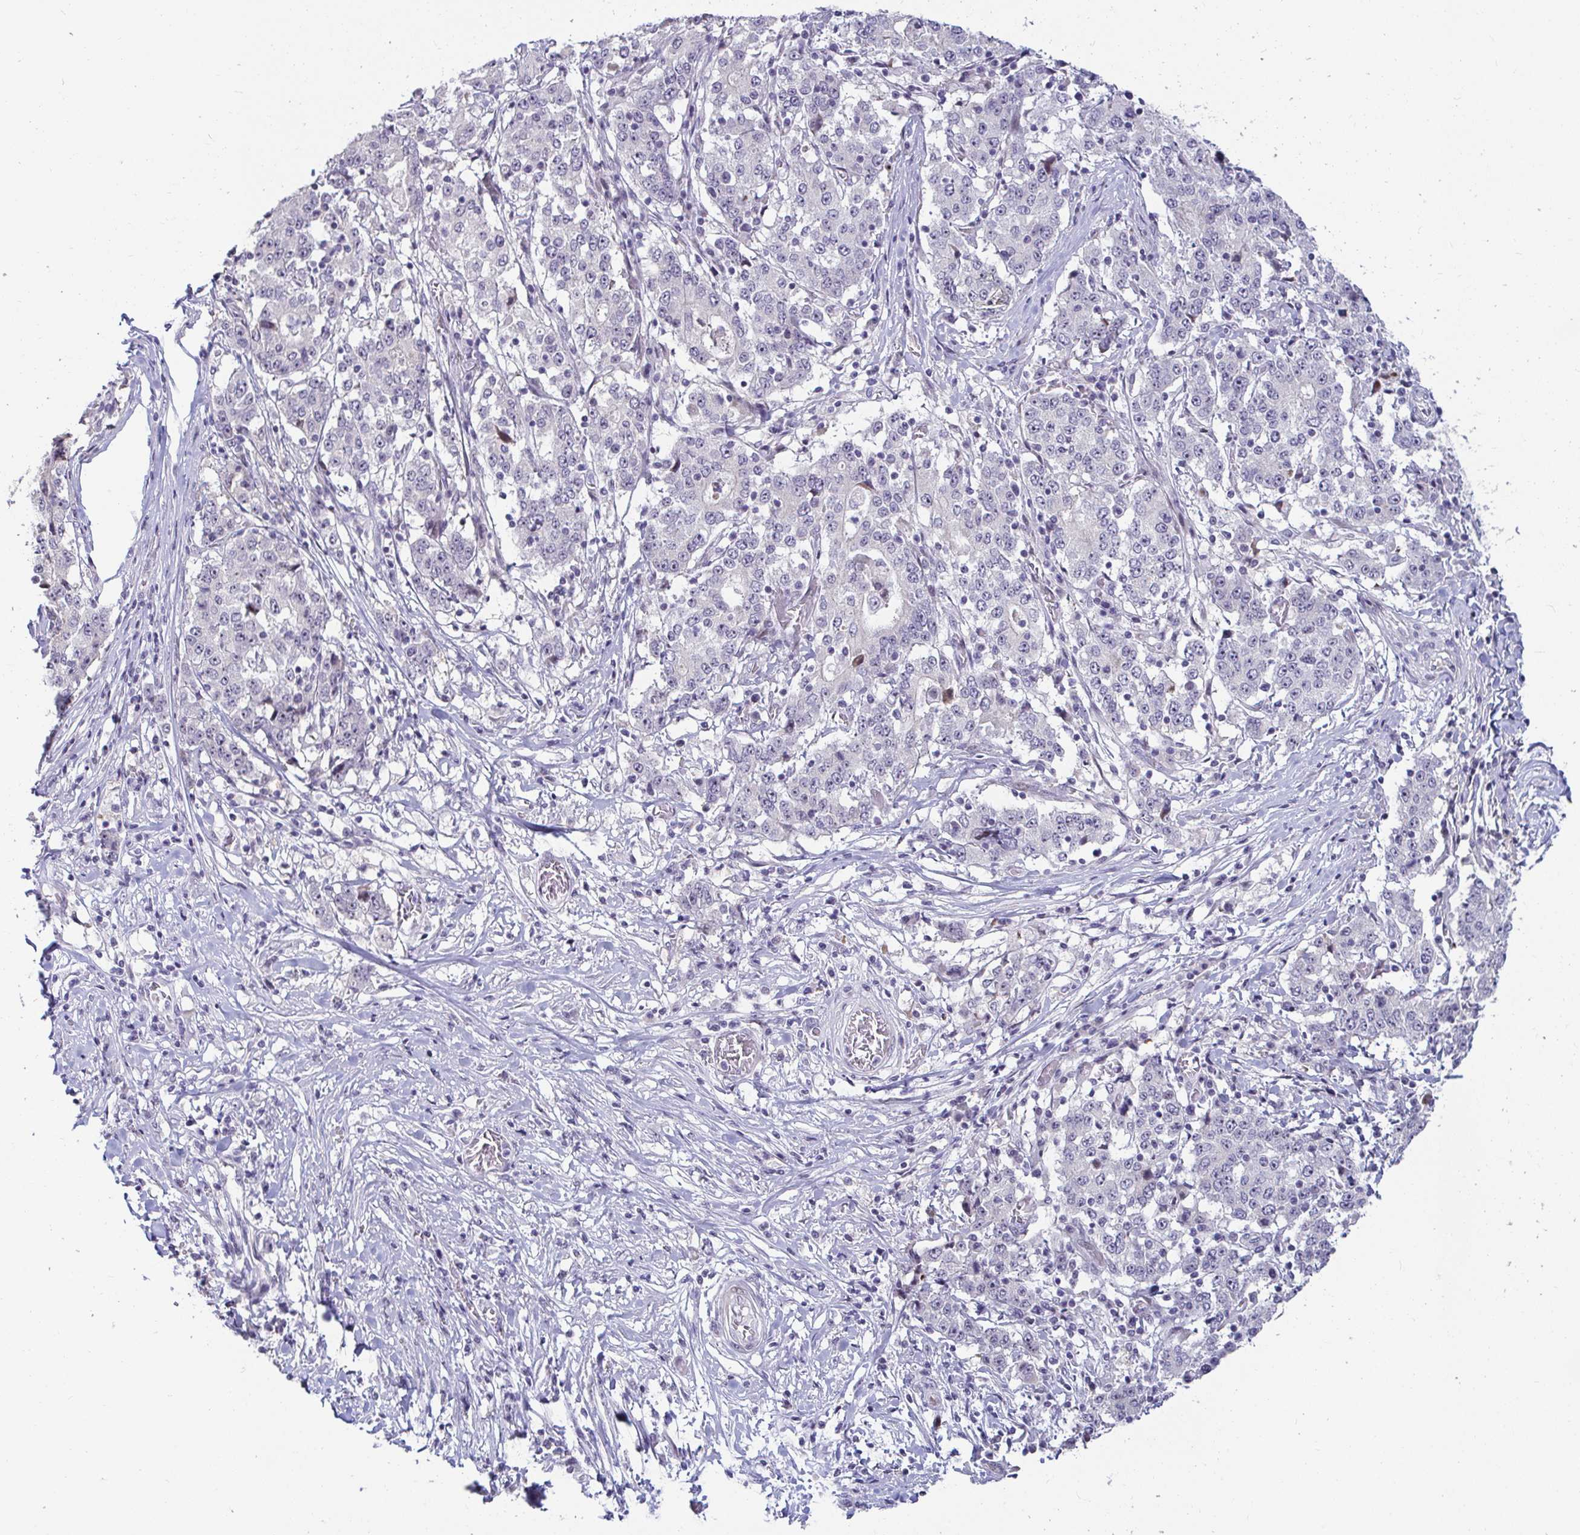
{"staining": {"intensity": "negative", "quantity": "none", "location": "none"}, "tissue": "stomach cancer", "cell_type": "Tumor cells", "image_type": "cancer", "snomed": [{"axis": "morphology", "description": "Adenocarcinoma, NOS"}, {"axis": "topography", "description": "Stomach"}], "caption": "Tumor cells are negative for brown protein staining in stomach cancer (adenocarcinoma). (Stains: DAB (3,3'-diaminobenzidine) immunohistochemistry with hematoxylin counter stain, Microscopy: brightfield microscopy at high magnification).", "gene": "GSTM1", "patient": {"sex": "male", "age": 59}}